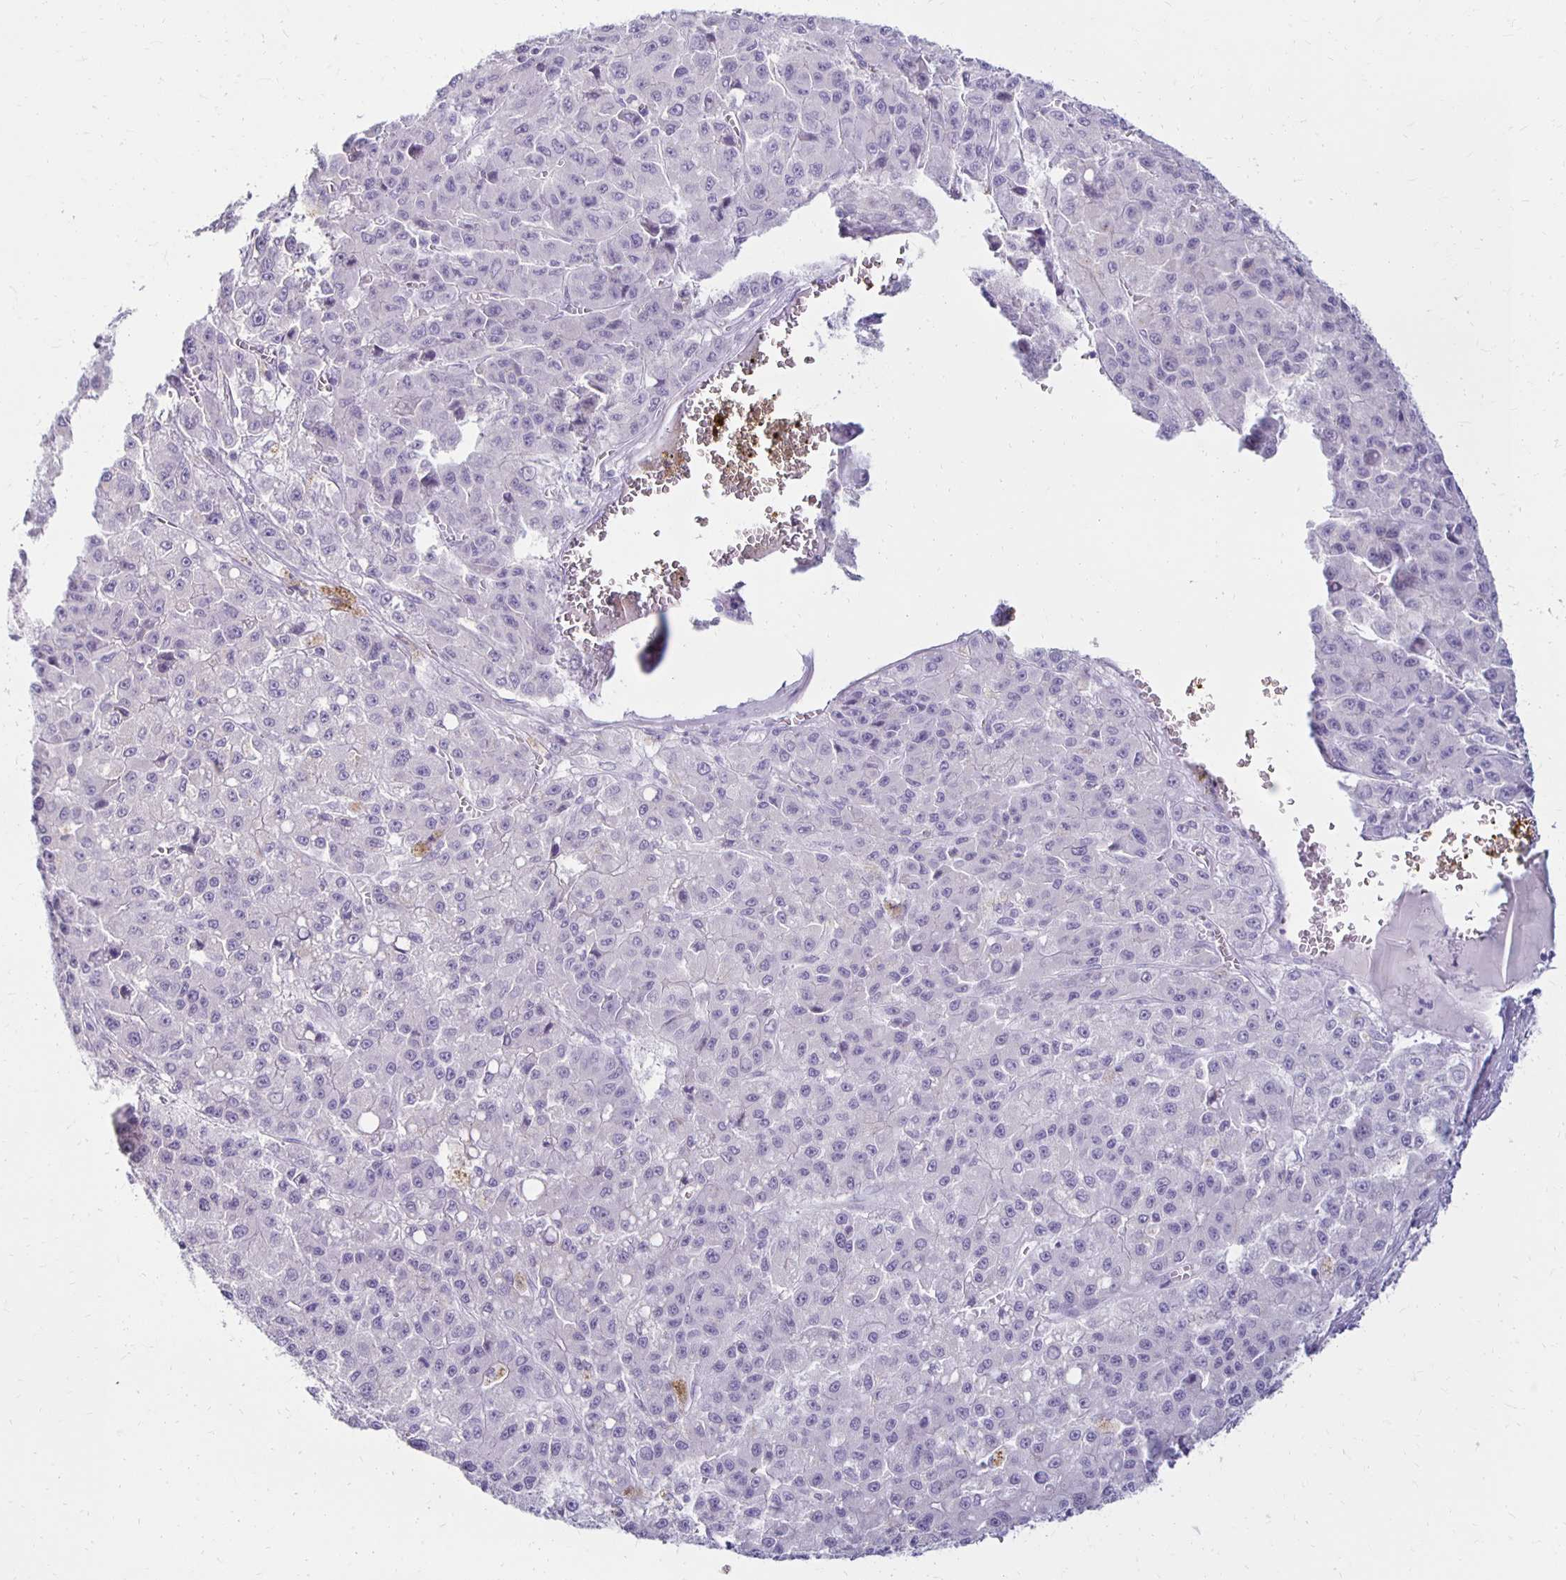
{"staining": {"intensity": "negative", "quantity": "none", "location": "none"}, "tissue": "liver cancer", "cell_type": "Tumor cells", "image_type": "cancer", "snomed": [{"axis": "morphology", "description": "Carcinoma, Hepatocellular, NOS"}, {"axis": "topography", "description": "Liver"}], "caption": "A high-resolution micrograph shows immunohistochemistry staining of liver hepatocellular carcinoma, which reveals no significant staining in tumor cells. (DAB (3,3'-diaminobenzidine) immunohistochemistry (IHC), high magnification).", "gene": "RYR1", "patient": {"sex": "male", "age": 70}}